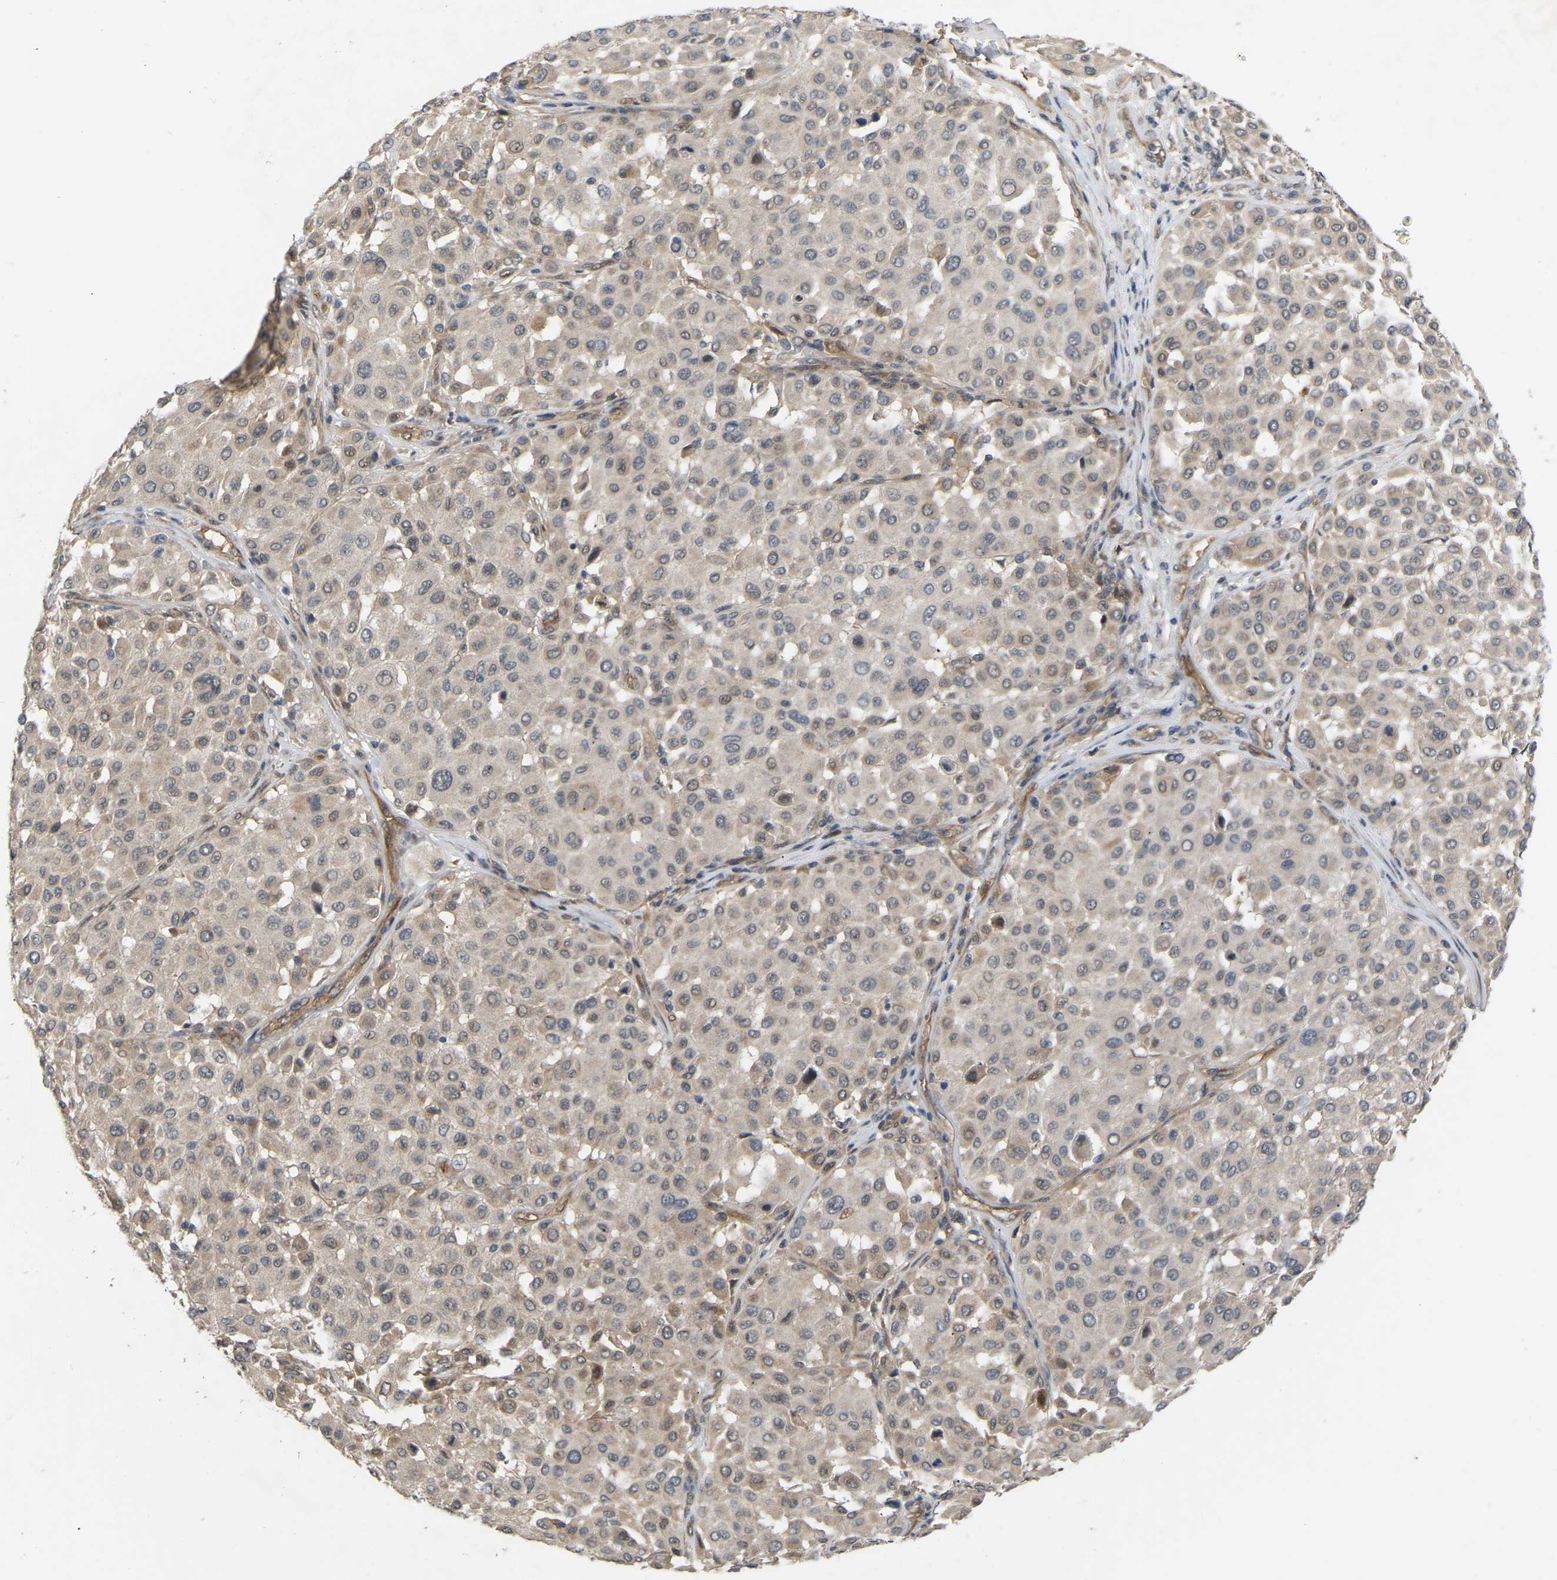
{"staining": {"intensity": "negative", "quantity": "none", "location": "none"}, "tissue": "melanoma", "cell_type": "Tumor cells", "image_type": "cancer", "snomed": [{"axis": "morphology", "description": "Malignant melanoma, Metastatic site"}, {"axis": "topography", "description": "Soft tissue"}], "caption": "Immunohistochemistry (IHC) histopathology image of neoplastic tissue: malignant melanoma (metastatic site) stained with DAB reveals no significant protein staining in tumor cells.", "gene": "LIMK2", "patient": {"sex": "male", "age": 41}}